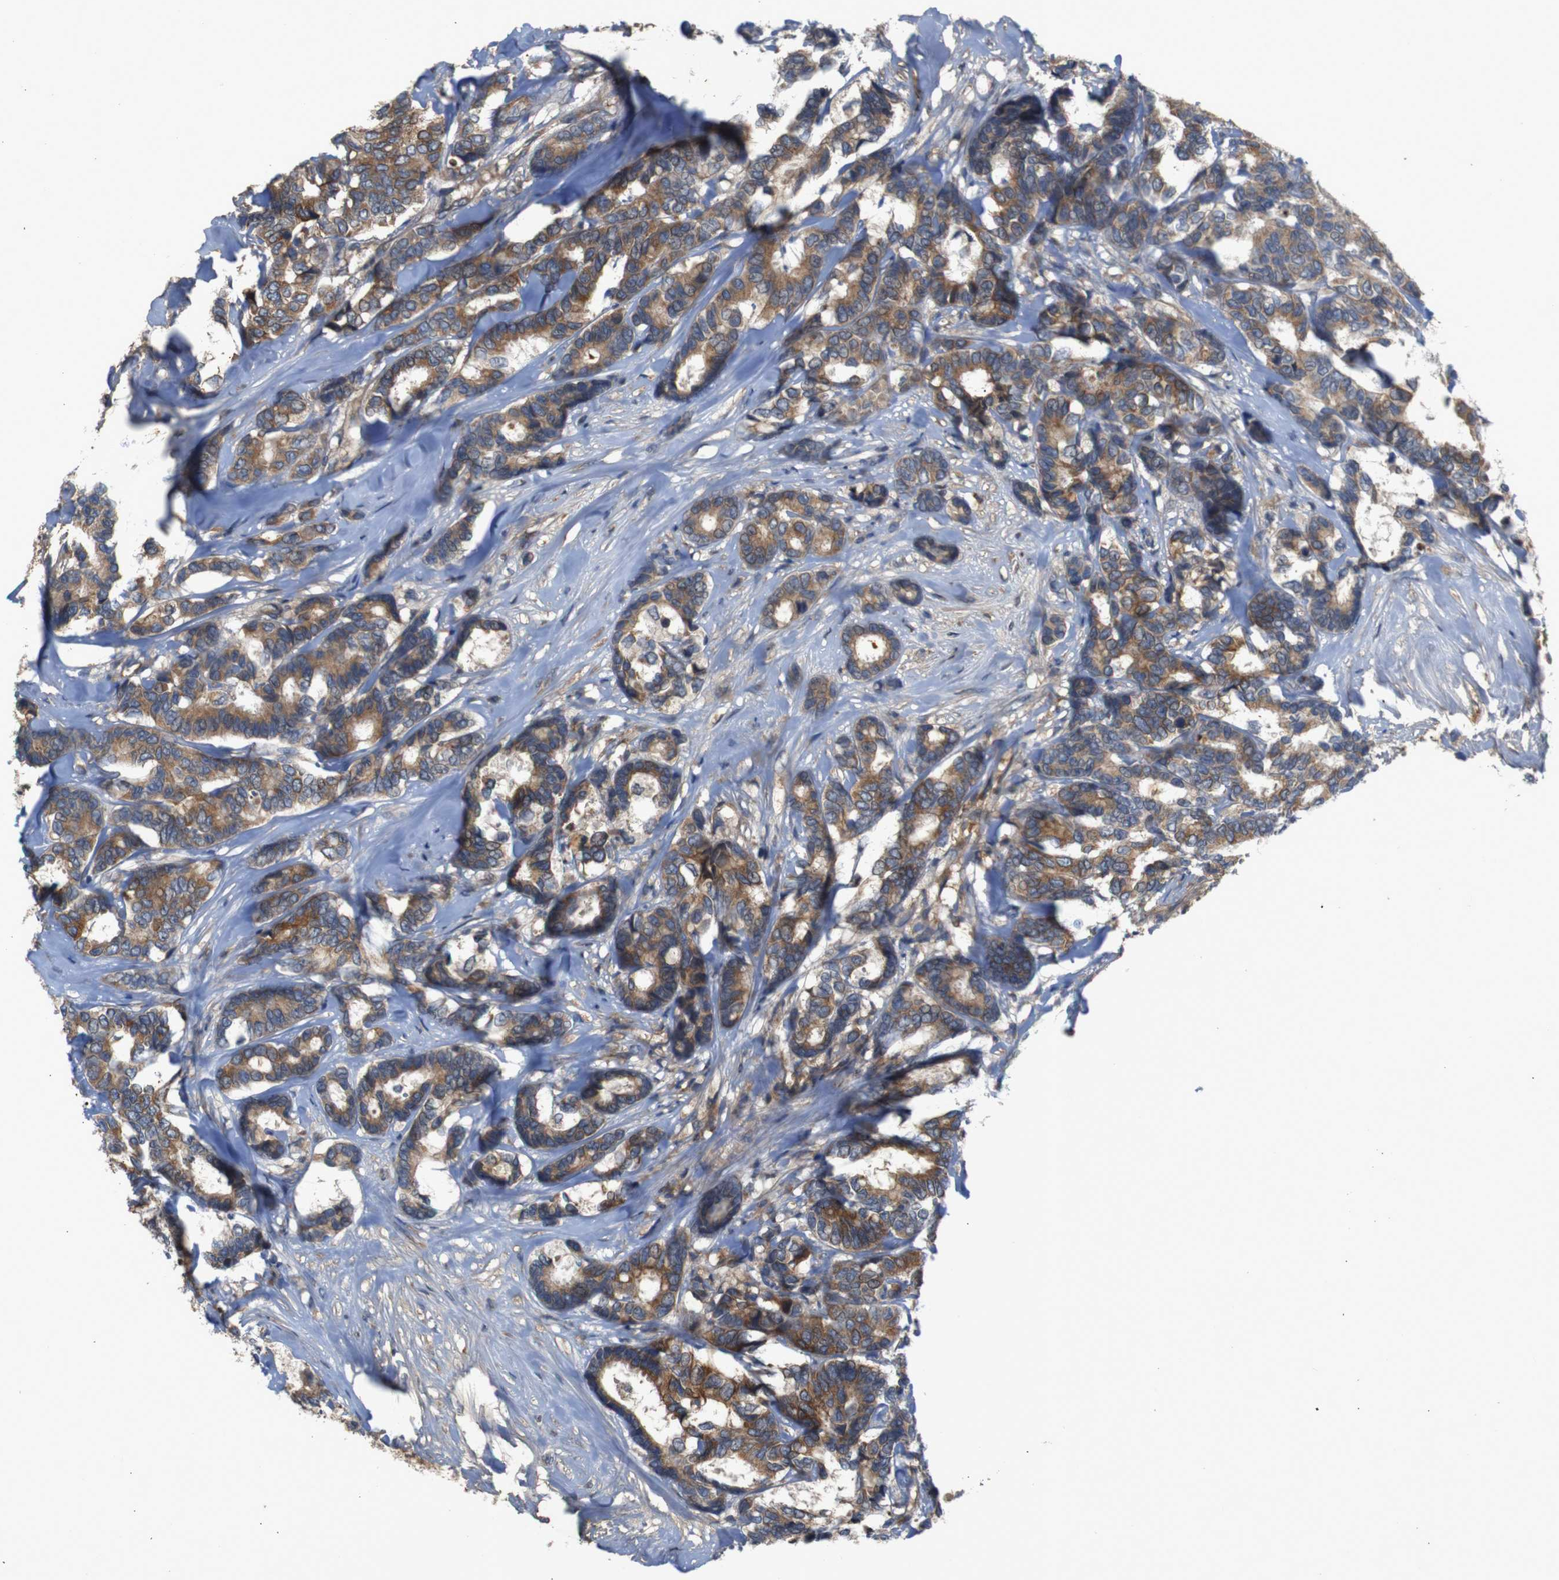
{"staining": {"intensity": "moderate", "quantity": ">75%", "location": "cytoplasmic/membranous"}, "tissue": "breast cancer", "cell_type": "Tumor cells", "image_type": "cancer", "snomed": [{"axis": "morphology", "description": "Duct carcinoma"}, {"axis": "topography", "description": "Breast"}], "caption": "IHC of human breast cancer demonstrates medium levels of moderate cytoplasmic/membranous staining in approximately >75% of tumor cells. Nuclei are stained in blue.", "gene": "PTPN1", "patient": {"sex": "female", "age": 87}}